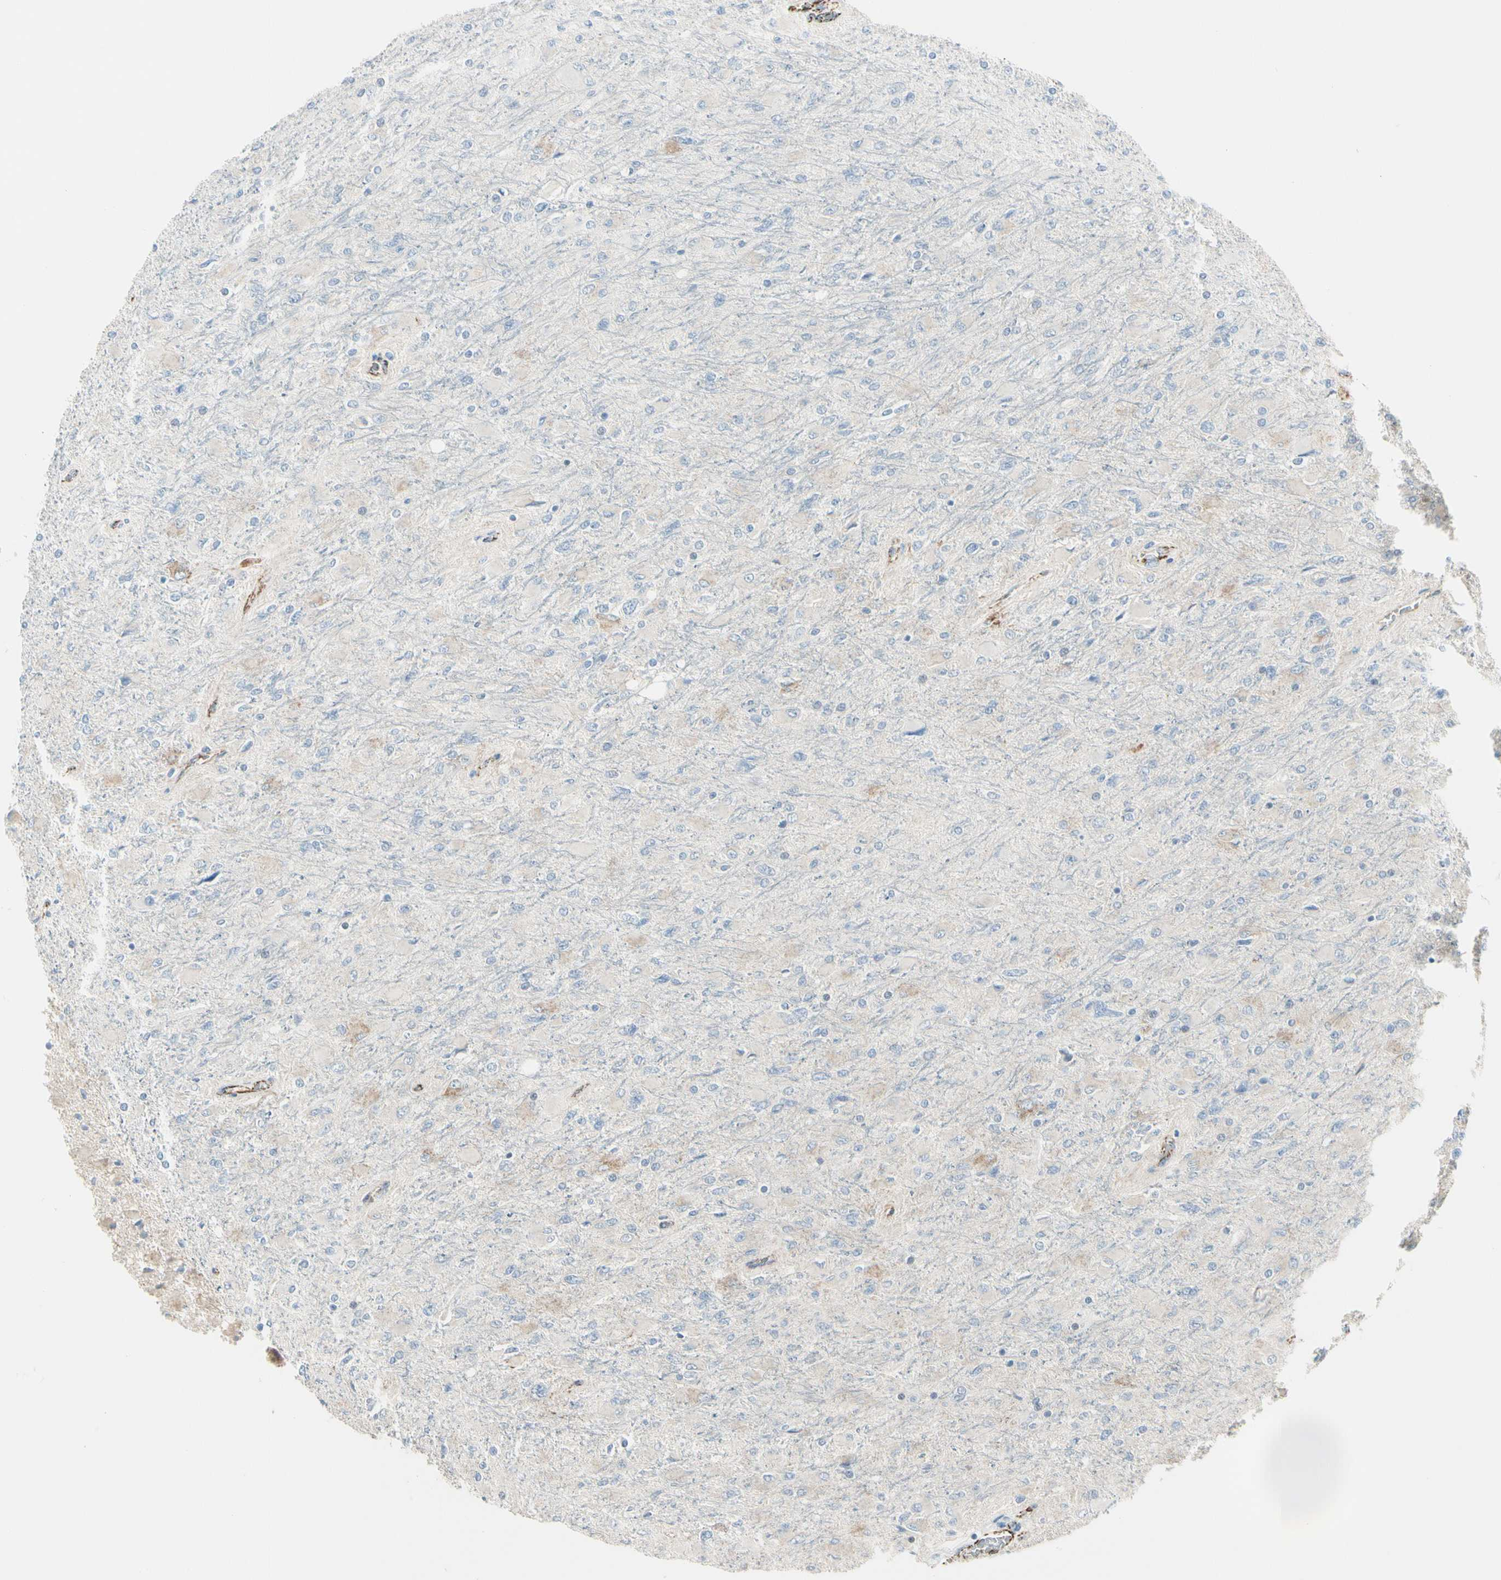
{"staining": {"intensity": "negative", "quantity": "none", "location": "none"}, "tissue": "glioma", "cell_type": "Tumor cells", "image_type": "cancer", "snomed": [{"axis": "morphology", "description": "Glioma, malignant, High grade"}, {"axis": "topography", "description": "Cerebral cortex"}], "caption": "Malignant high-grade glioma stained for a protein using immunohistochemistry demonstrates no staining tumor cells.", "gene": "SLC6A15", "patient": {"sex": "female", "age": 36}}